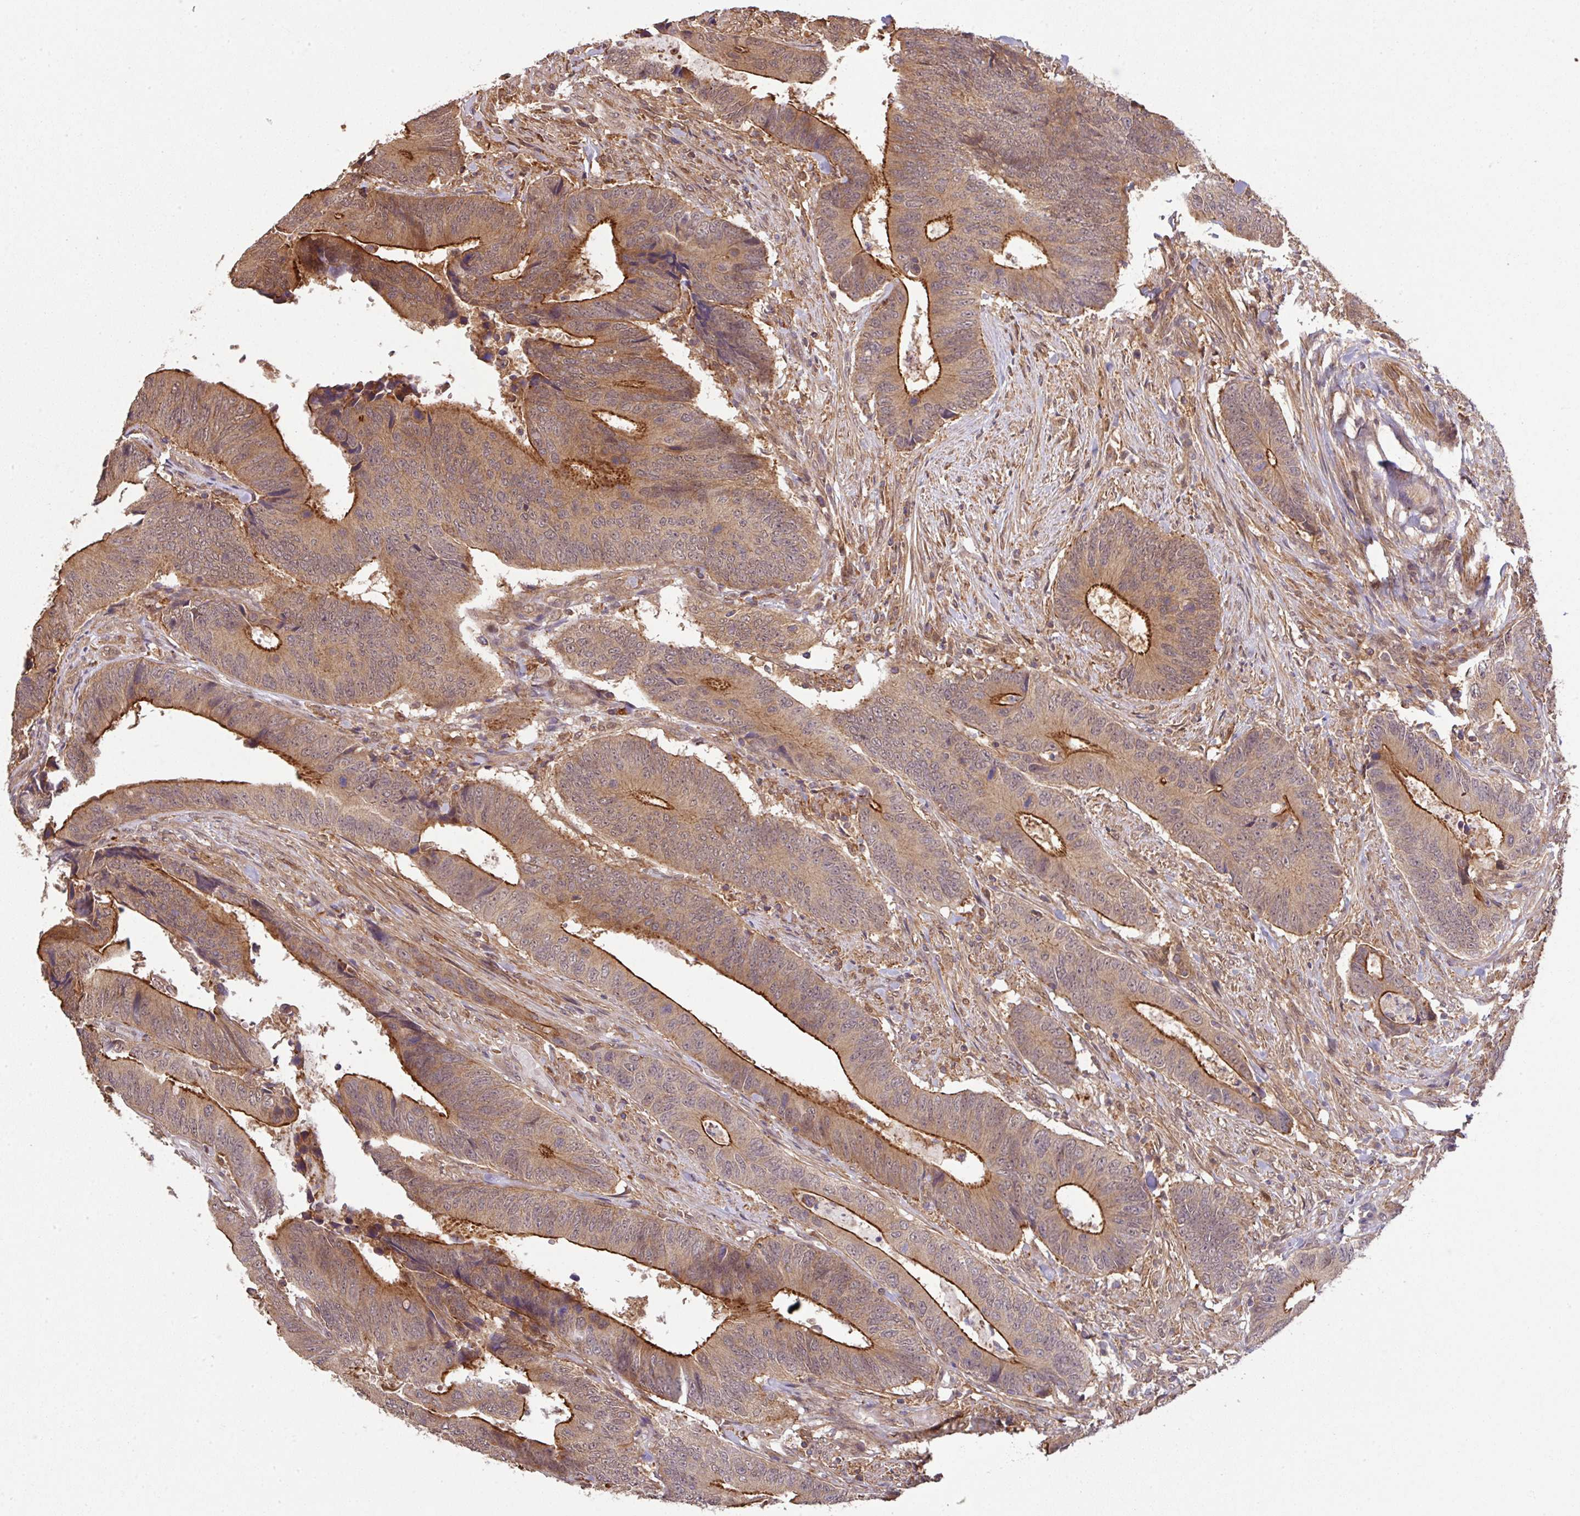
{"staining": {"intensity": "strong", "quantity": "25%-75%", "location": "cytoplasmic/membranous"}, "tissue": "colorectal cancer", "cell_type": "Tumor cells", "image_type": "cancer", "snomed": [{"axis": "morphology", "description": "Adenocarcinoma, NOS"}, {"axis": "topography", "description": "Colon"}], "caption": "Strong cytoplasmic/membranous protein expression is present in approximately 25%-75% of tumor cells in colorectal adenocarcinoma. Nuclei are stained in blue.", "gene": "ARPIN", "patient": {"sex": "male", "age": 87}}